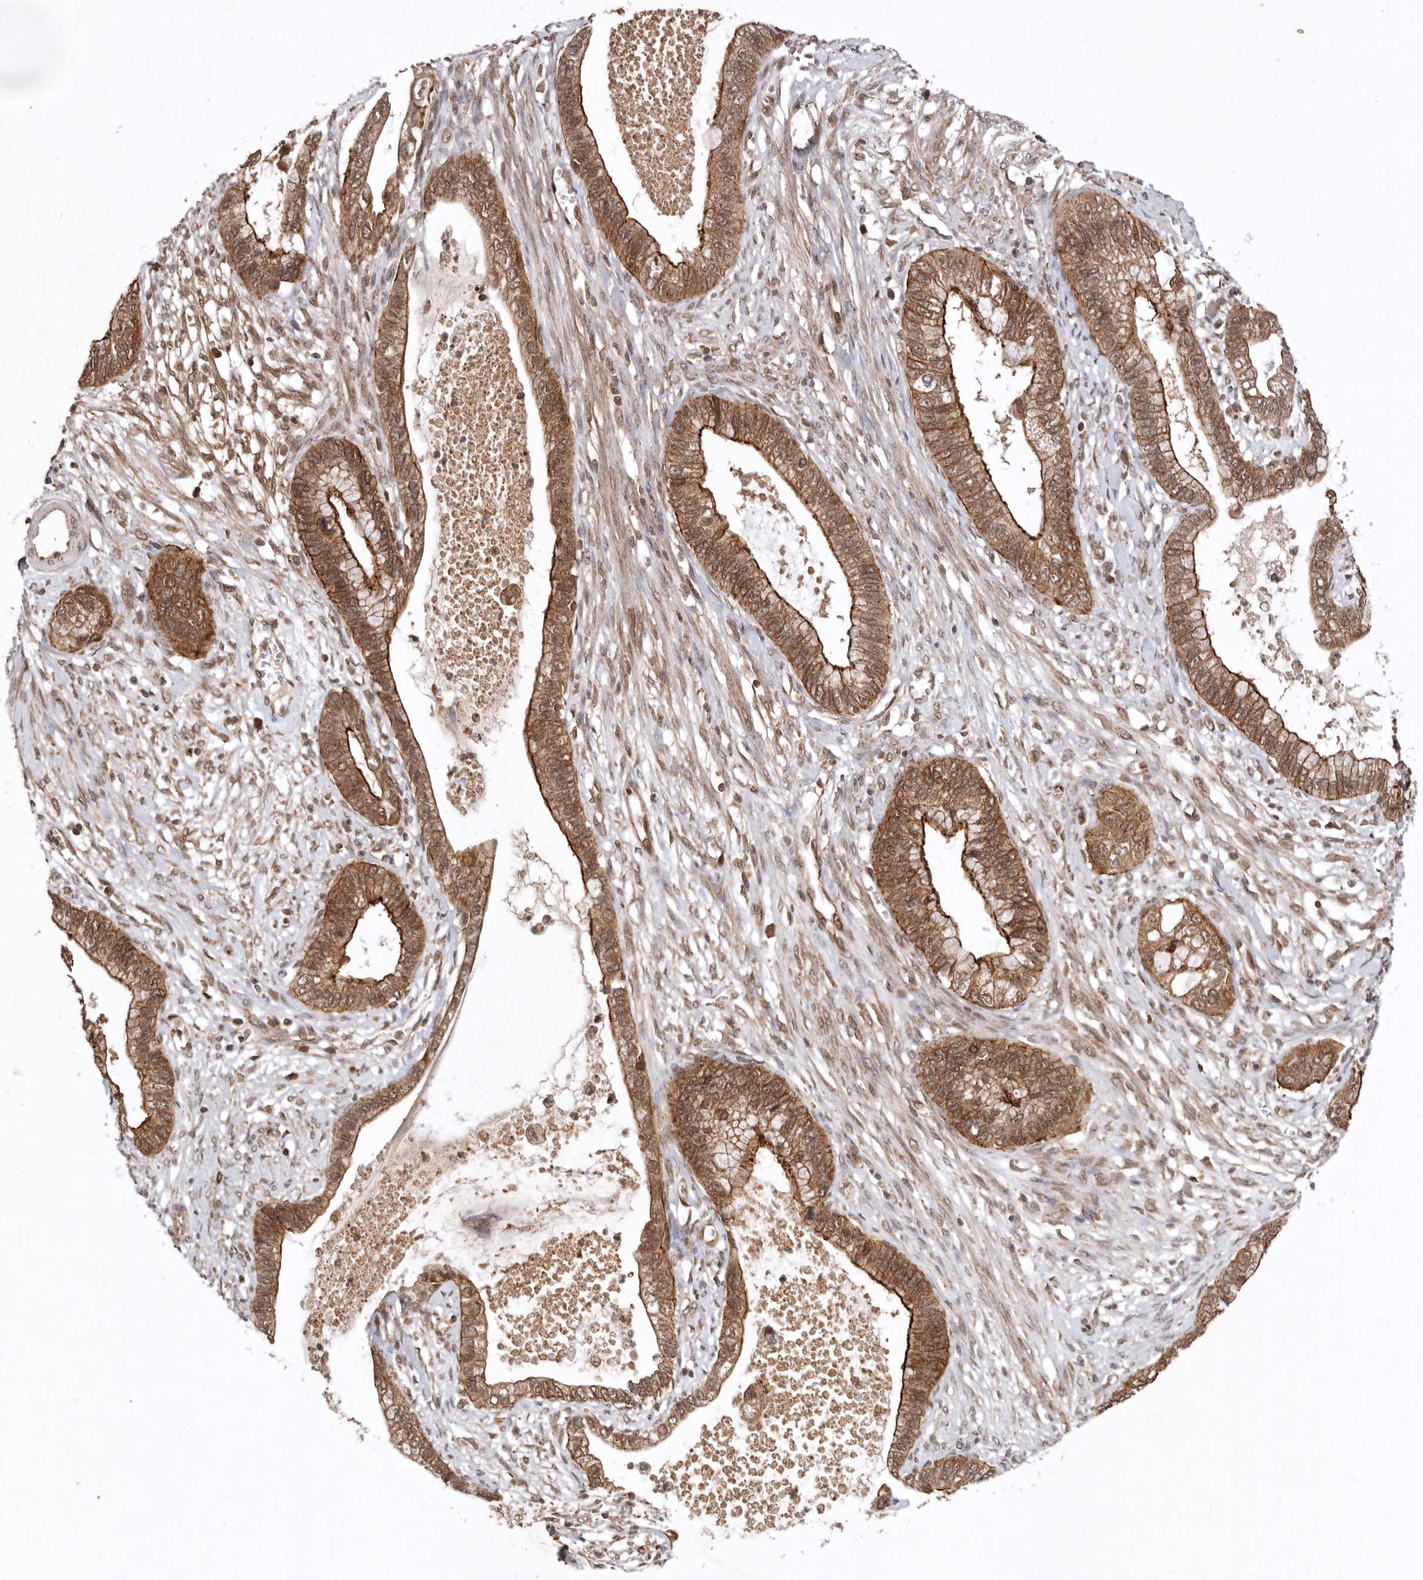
{"staining": {"intensity": "moderate", "quantity": ">75%", "location": "cytoplasmic/membranous,nuclear"}, "tissue": "cervical cancer", "cell_type": "Tumor cells", "image_type": "cancer", "snomed": [{"axis": "morphology", "description": "Adenocarcinoma, NOS"}, {"axis": "topography", "description": "Cervix"}], "caption": "Human cervical cancer (adenocarcinoma) stained for a protein (brown) shows moderate cytoplasmic/membranous and nuclear positive expression in approximately >75% of tumor cells.", "gene": "TARS2", "patient": {"sex": "female", "age": 44}}